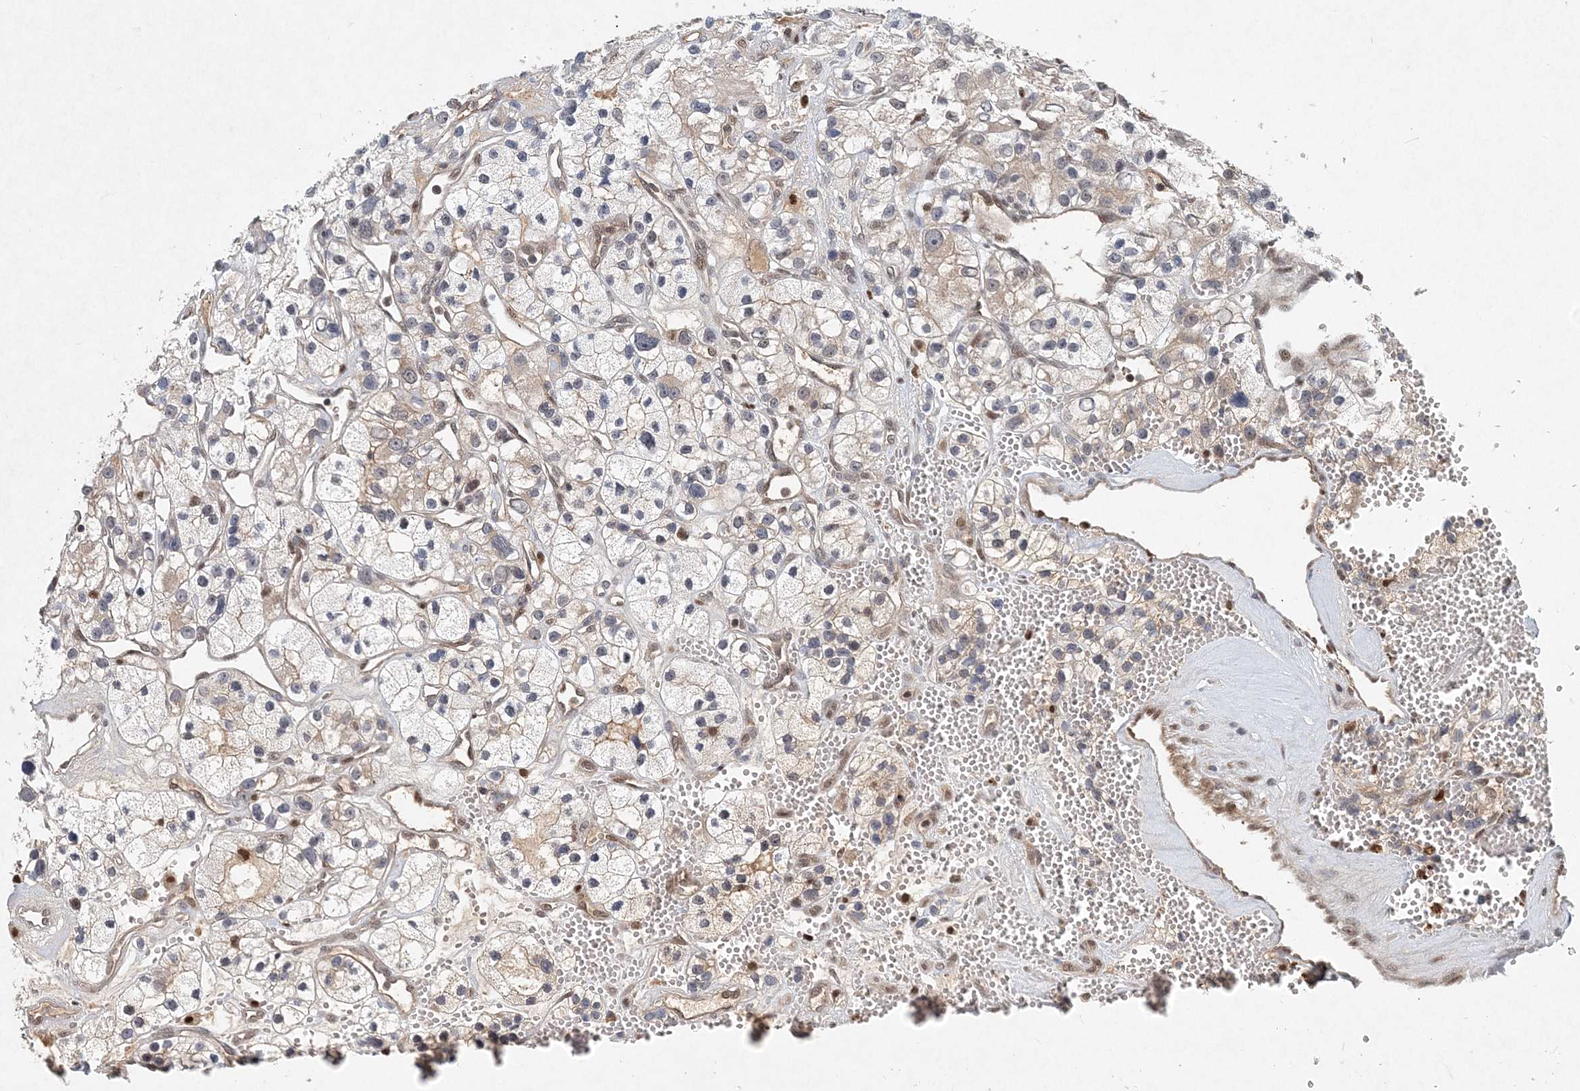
{"staining": {"intensity": "negative", "quantity": "none", "location": "none"}, "tissue": "renal cancer", "cell_type": "Tumor cells", "image_type": "cancer", "snomed": [{"axis": "morphology", "description": "Adenocarcinoma, NOS"}, {"axis": "topography", "description": "Kidney"}], "caption": "Tumor cells are negative for brown protein staining in renal adenocarcinoma.", "gene": "KPNA4", "patient": {"sex": "female", "age": 57}}